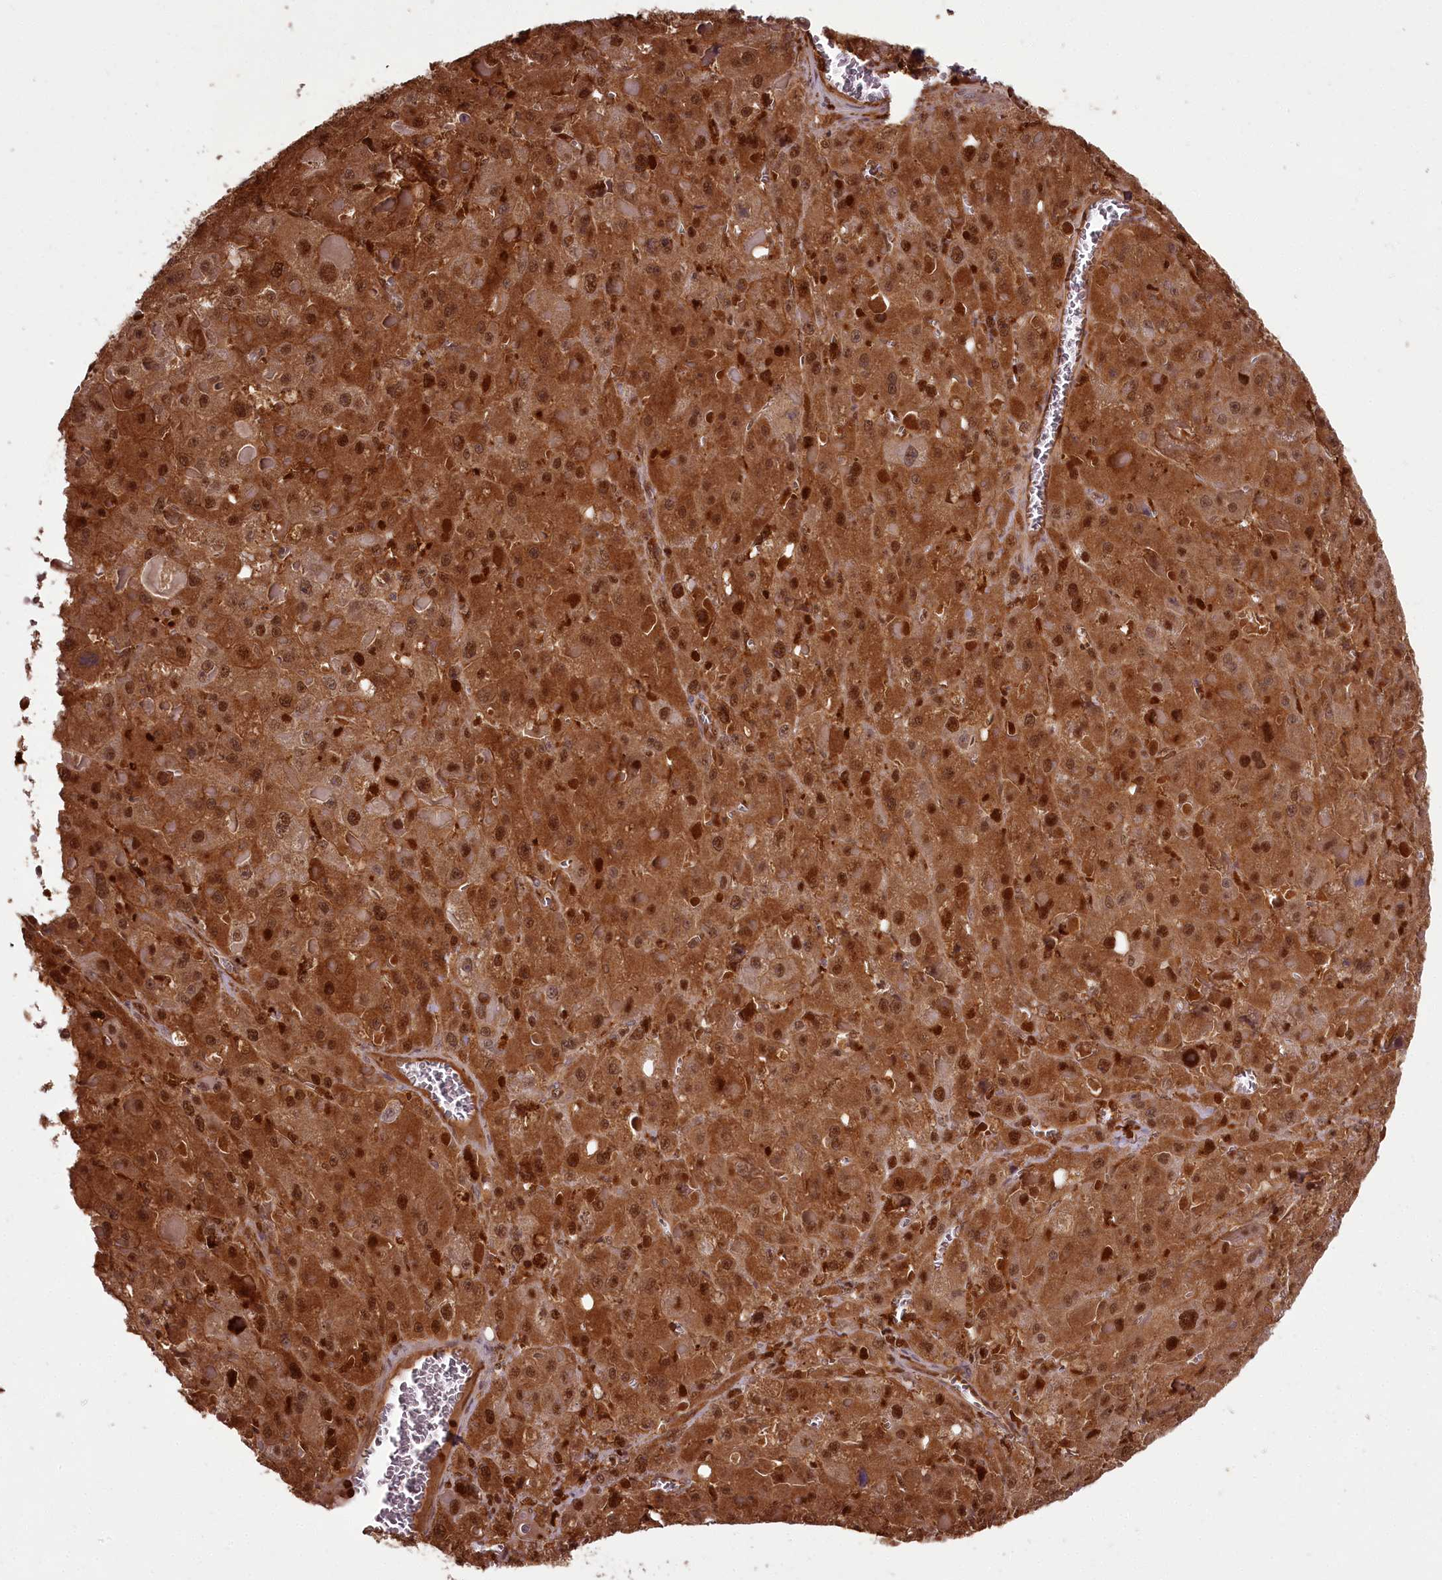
{"staining": {"intensity": "strong", "quantity": ">75%", "location": "cytoplasmic/membranous,nuclear"}, "tissue": "liver cancer", "cell_type": "Tumor cells", "image_type": "cancer", "snomed": [{"axis": "morphology", "description": "Carcinoma, Hepatocellular, NOS"}, {"axis": "topography", "description": "Liver"}], "caption": "Approximately >75% of tumor cells in human liver hepatocellular carcinoma show strong cytoplasmic/membranous and nuclear protein staining as visualized by brown immunohistochemical staining.", "gene": "NPRL2", "patient": {"sex": "female", "age": 73}}